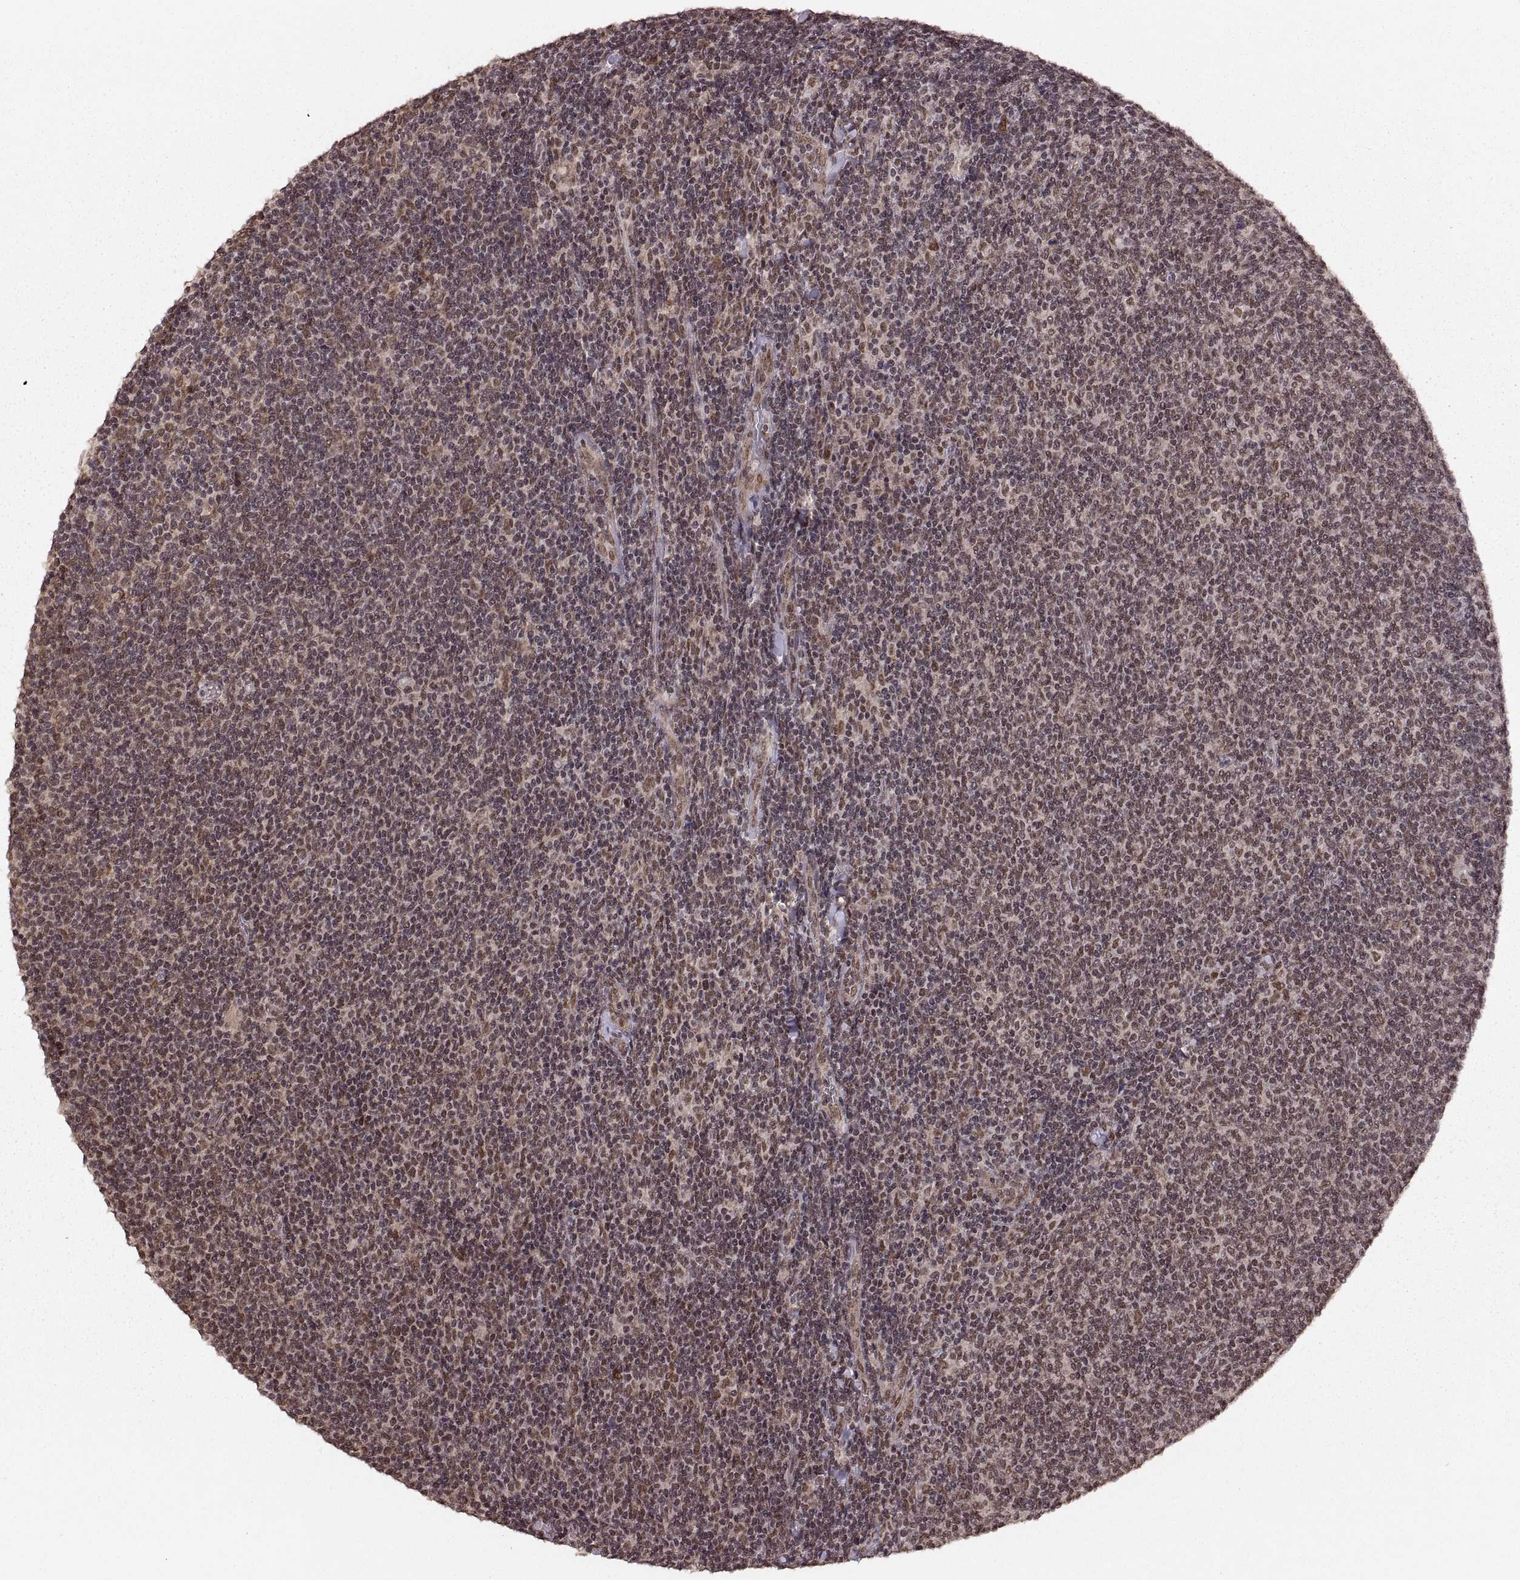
{"staining": {"intensity": "weak", "quantity": ">75%", "location": "nuclear"}, "tissue": "lymphoma", "cell_type": "Tumor cells", "image_type": "cancer", "snomed": [{"axis": "morphology", "description": "Malignant lymphoma, non-Hodgkin's type, Low grade"}, {"axis": "topography", "description": "Lymph node"}], "caption": "The immunohistochemical stain shows weak nuclear positivity in tumor cells of malignant lymphoma, non-Hodgkin's type (low-grade) tissue.", "gene": "RFT1", "patient": {"sex": "male", "age": 52}}